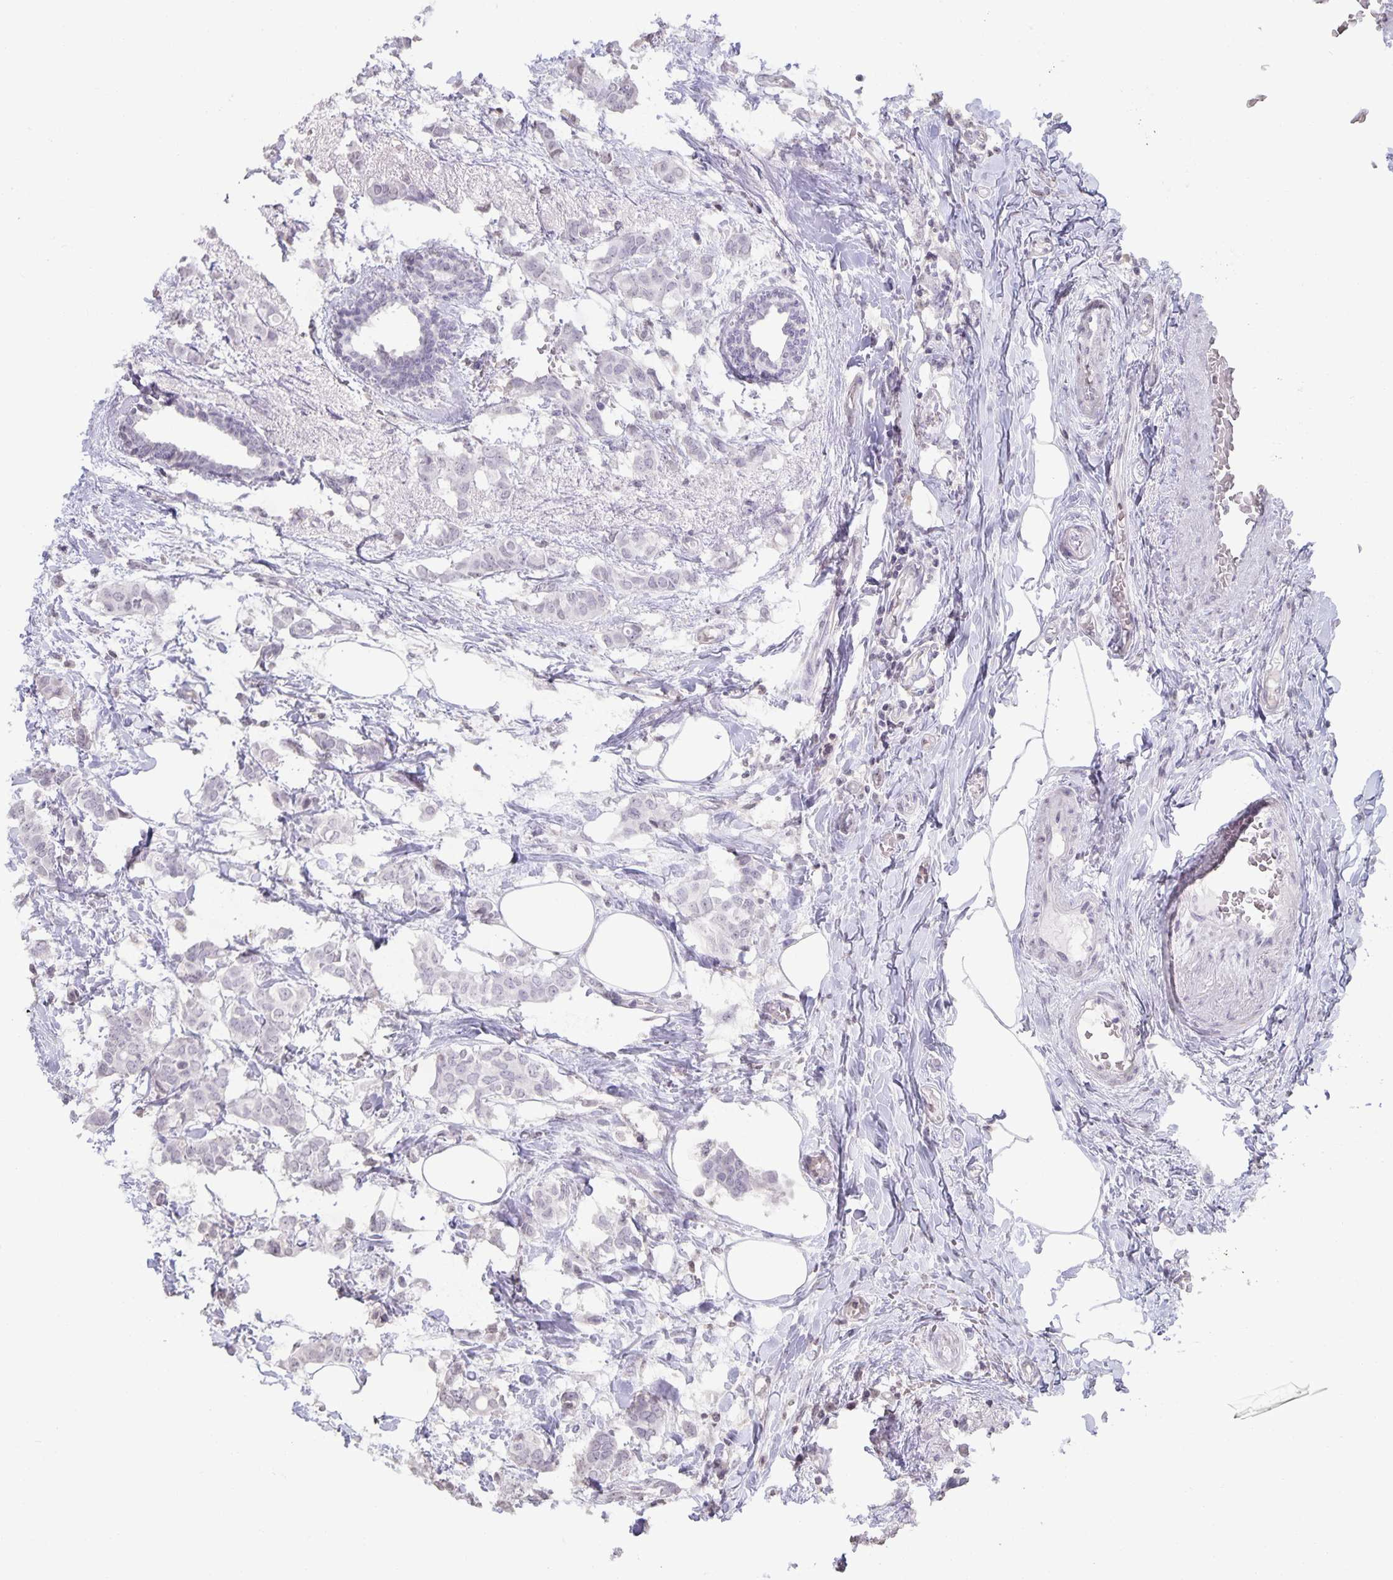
{"staining": {"intensity": "negative", "quantity": "none", "location": "none"}, "tissue": "breast cancer", "cell_type": "Tumor cells", "image_type": "cancer", "snomed": [{"axis": "morphology", "description": "Duct carcinoma"}, {"axis": "topography", "description": "Breast"}], "caption": "An immunohistochemistry photomicrograph of breast cancer (intraductal carcinoma) is shown. There is no staining in tumor cells of breast cancer (intraductal carcinoma). (IHC, brightfield microscopy, high magnification).", "gene": "AQP4", "patient": {"sex": "female", "age": 62}}